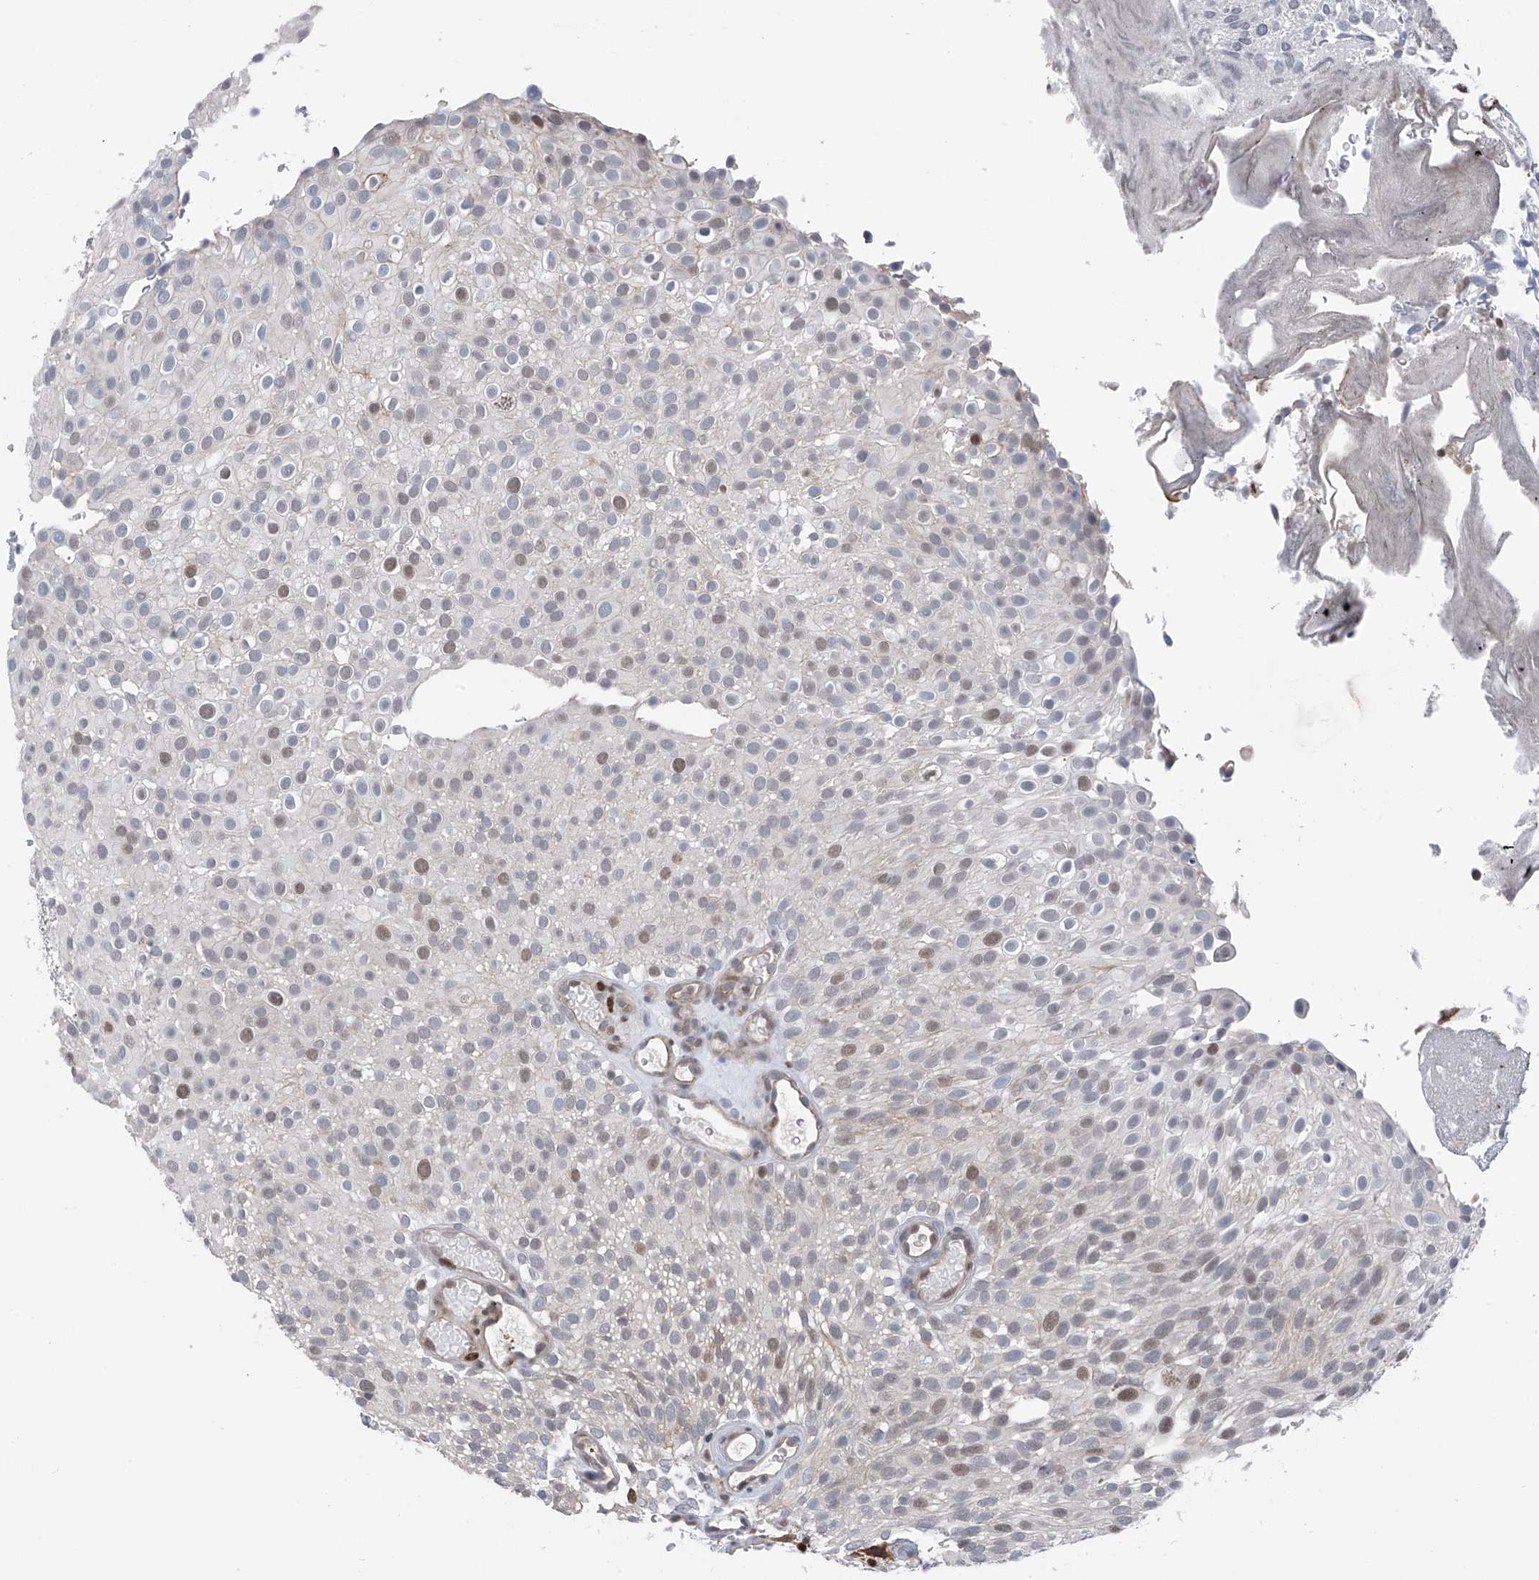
{"staining": {"intensity": "weak", "quantity": "<25%", "location": "nuclear"}, "tissue": "urothelial cancer", "cell_type": "Tumor cells", "image_type": "cancer", "snomed": [{"axis": "morphology", "description": "Urothelial carcinoma, Low grade"}, {"axis": "topography", "description": "Urinary bladder"}], "caption": "DAB (3,3'-diaminobenzidine) immunohistochemical staining of human low-grade urothelial carcinoma displays no significant positivity in tumor cells.", "gene": "DNAJC9", "patient": {"sex": "male", "age": 78}}